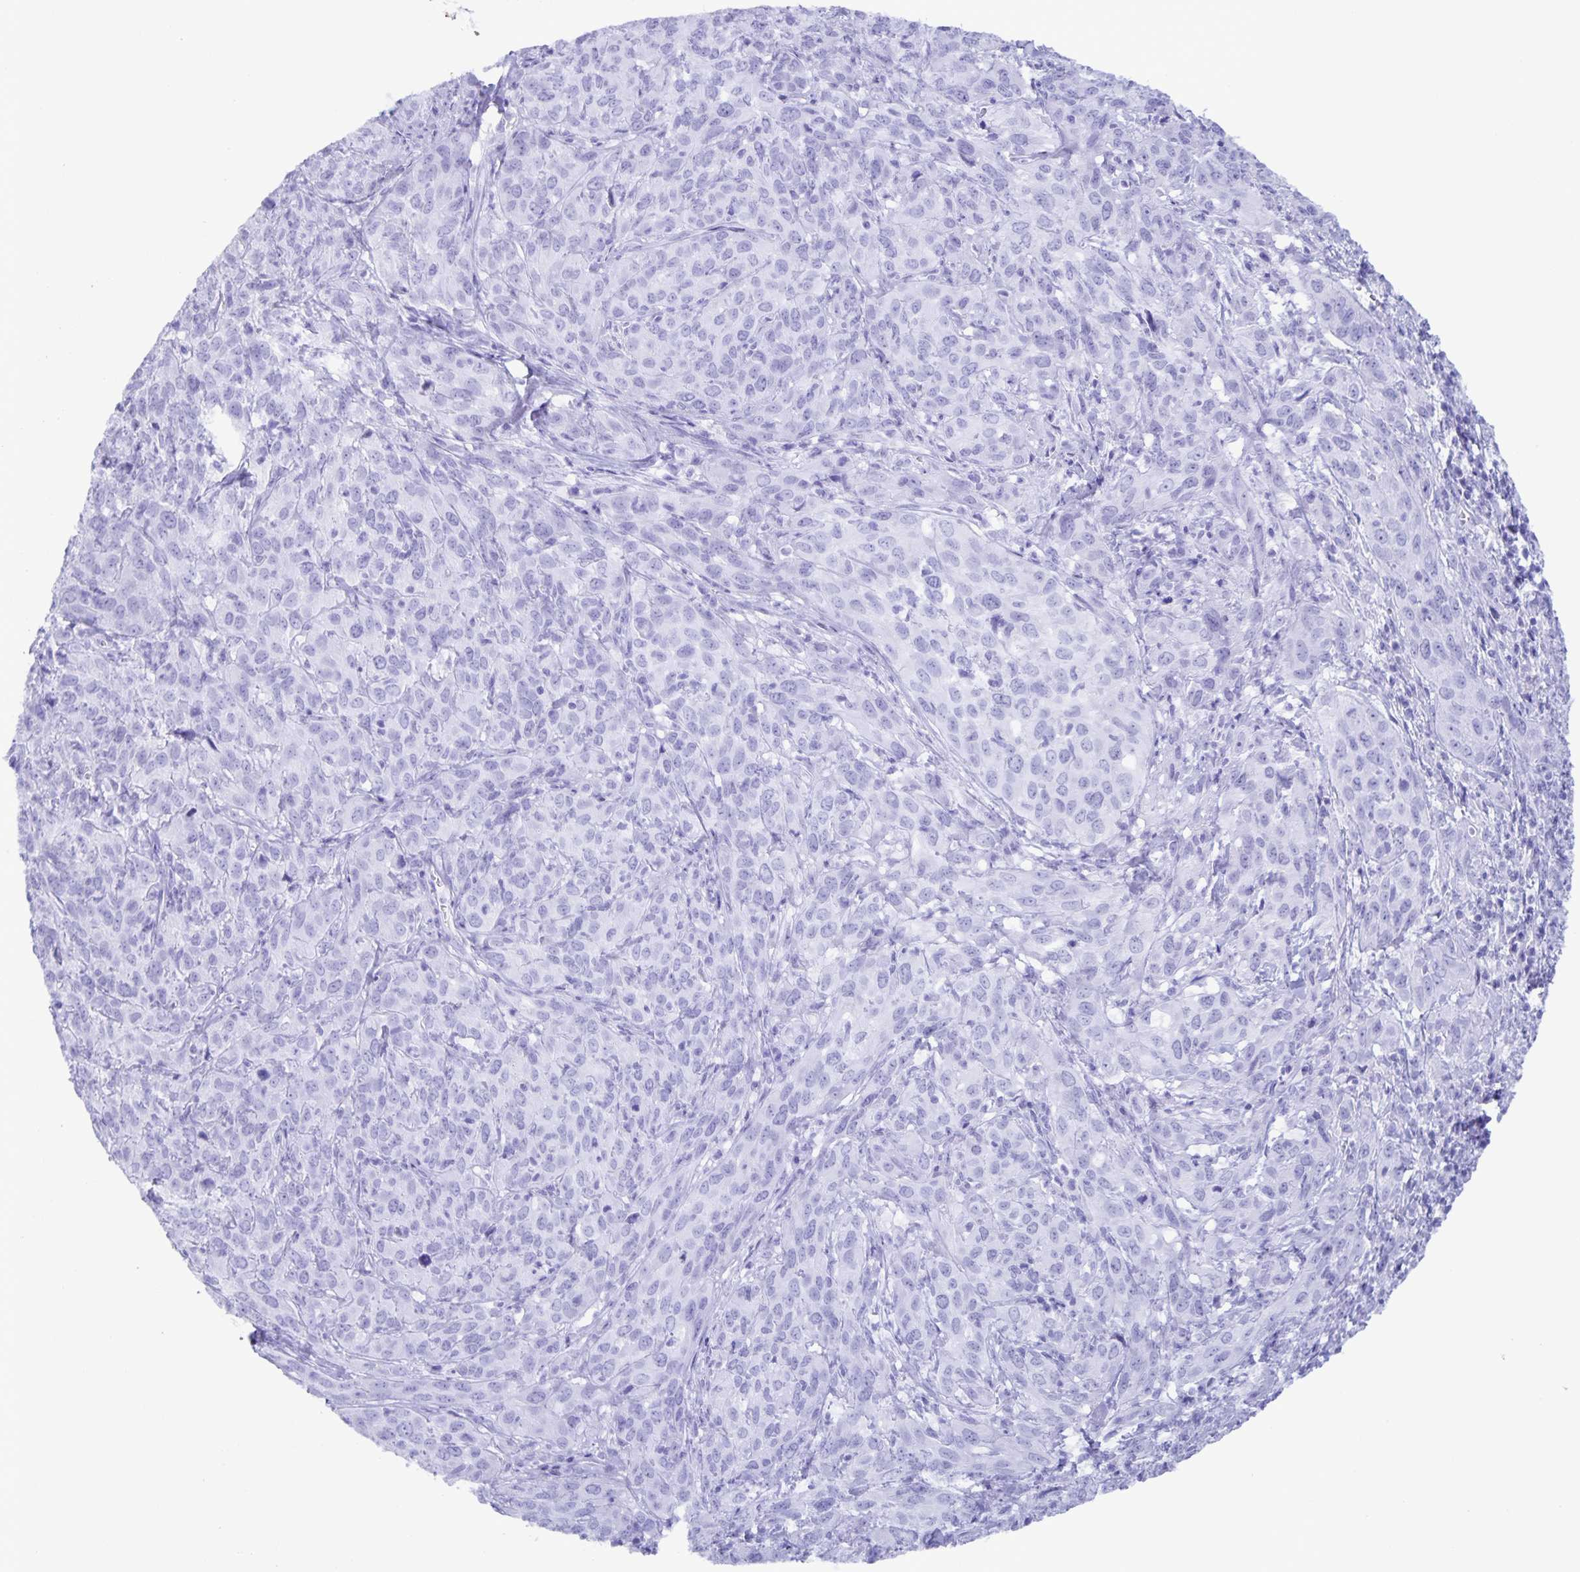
{"staining": {"intensity": "negative", "quantity": "none", "location": "none"}, "tissue": "cervical cancer", "cell_type": "Tumor cells", "image_type": "cancer", "snomed": [{"axis": "morphology", "description": "Squamous cell carcinoma, NOS"}, {"axis": "topography", "description": "Cervix"}], "caption": "Human cervical squamous cell carcinoma stained for a protein using immunohistochemistry exhibits no expression in tumor cells.", "gene": "AQP4", "patient": {"sex": "female", "age": 51}}